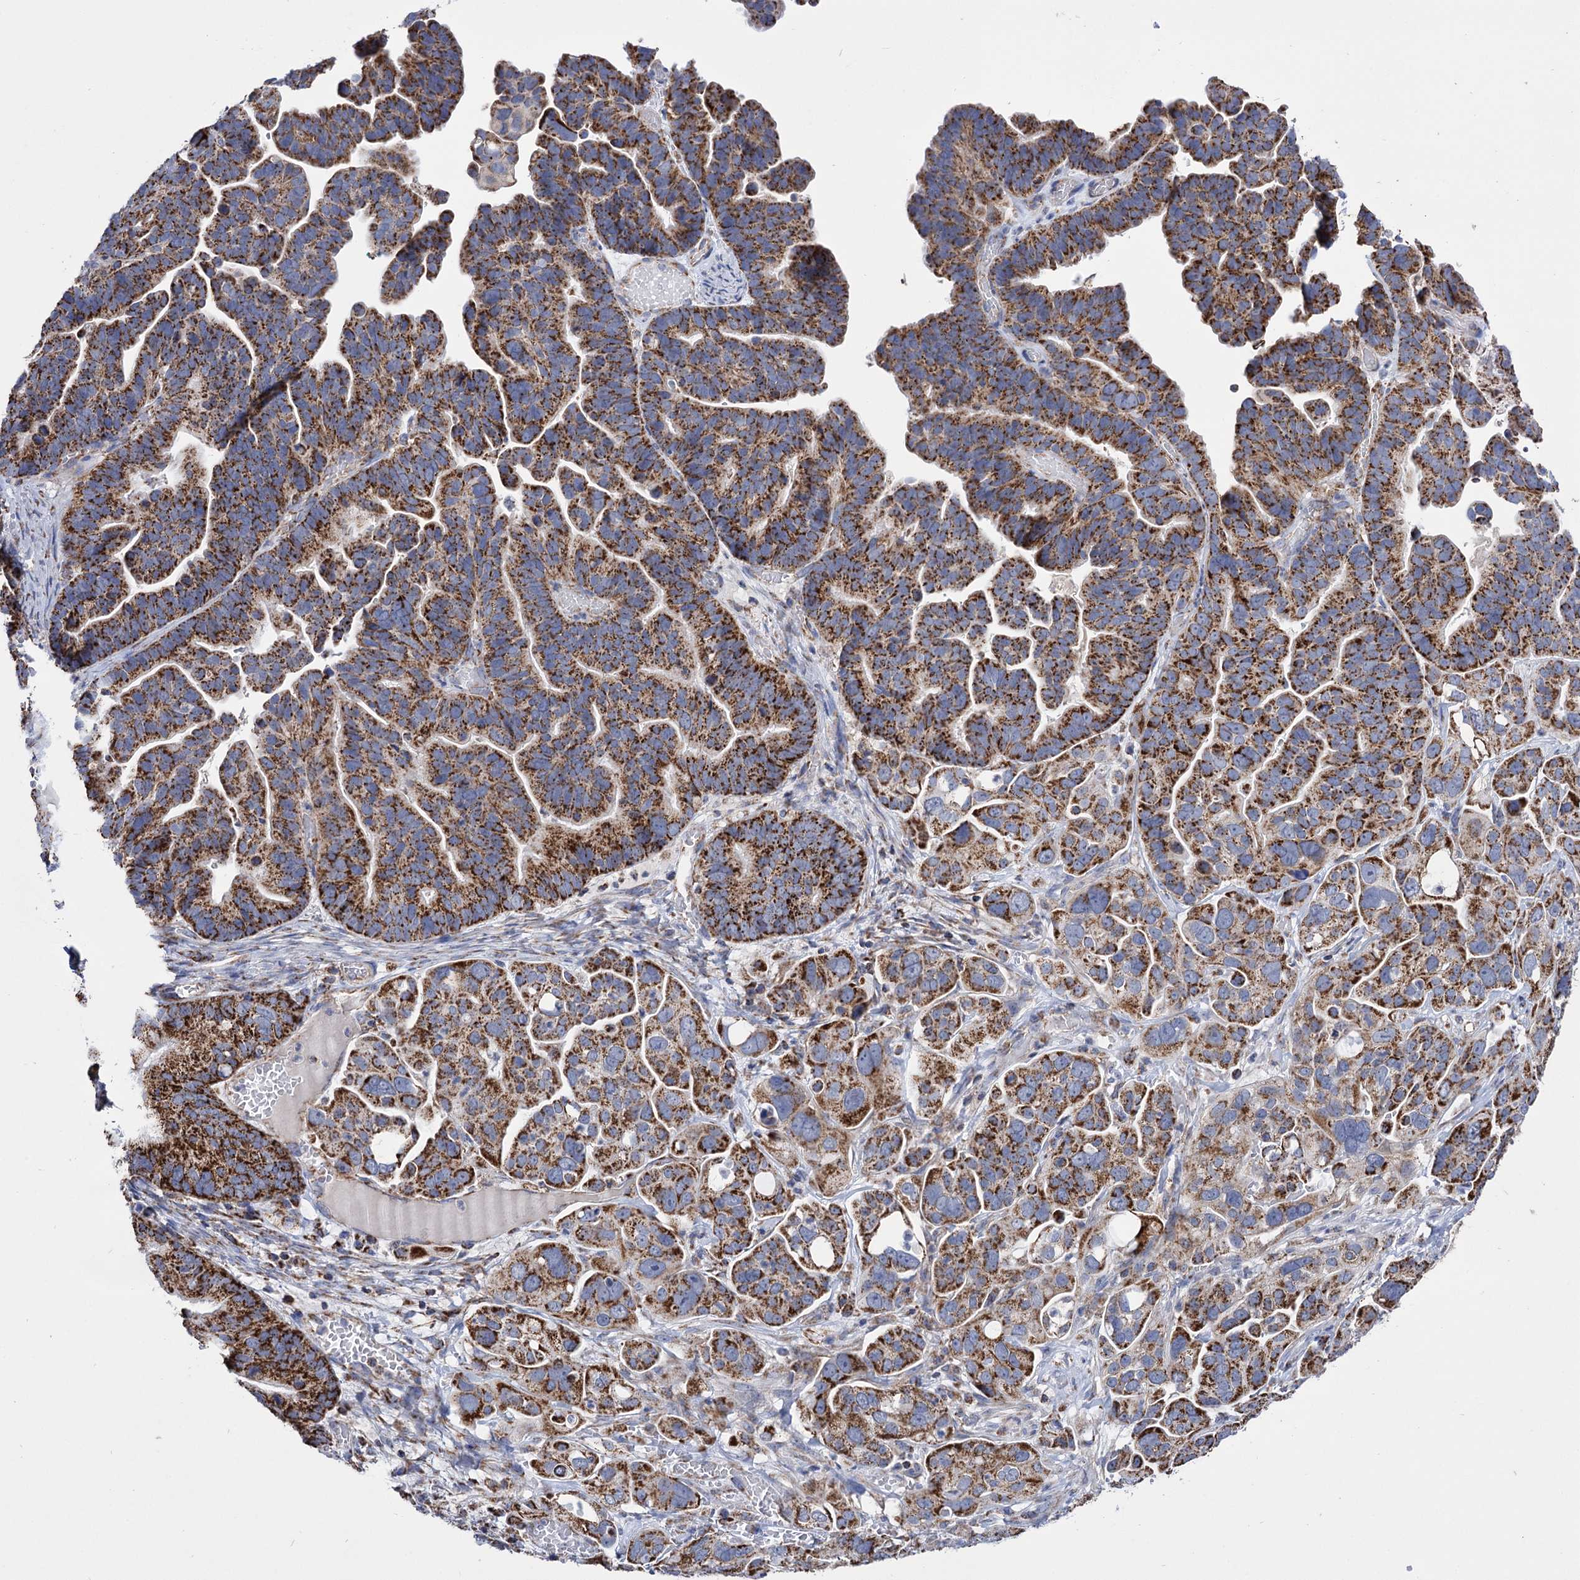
{"staining": {"intensity": "strong", "quantity": ">75%", "location": "cytoplasmic/membranous"}, "tissue": "ovarian cancer", "cell_type": "Tumor cells", "image_type": "cancer", "snomed": [{"axis": "morphology", "description": "Cystadenocarcinoma, serous, NOS"}, {"axis": "topography", "description": "Ovary"}], "caption": "A brown stain labels strong cytoplasmic/membranous expression of a protein in human ovarian serous cystadenocarcinoma tumor cells.", "gene": "ABHD10", "patient": {"sex": "female", "age": 56}}